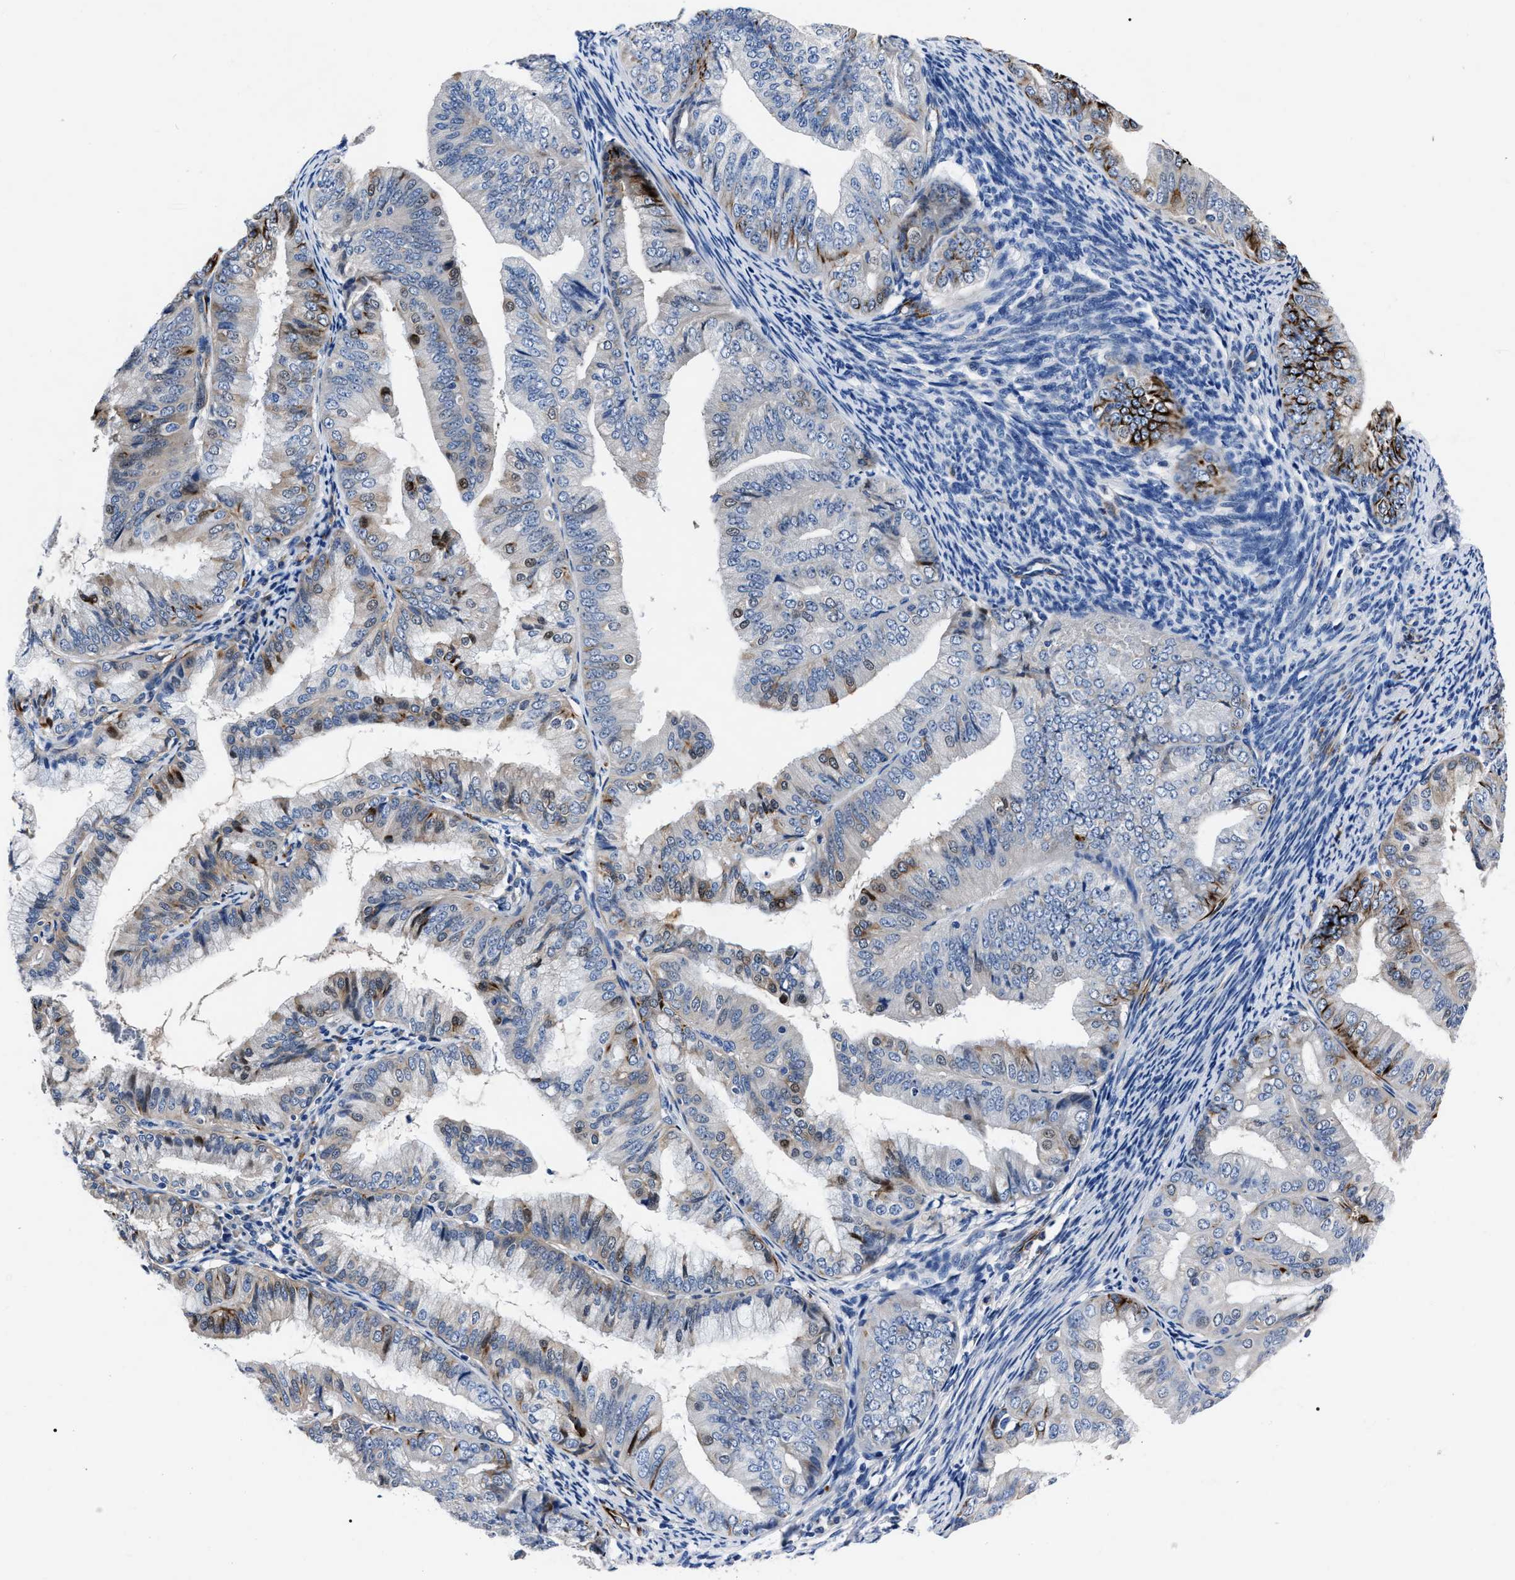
{"staining": {"intensity": "moderate", "quantity": "<25%", "location": "cytoplasmic/membranous"}, "tissue": "endometrial cancer", "cell_type": "Tumor cells", "image_type": "cancer", "snomed": [{"axis": "morphology", "description": "Adenocarcinoma, NOS"}, {"axis": "topography", "description": "Endometrium"}], "caption": "Endometrial adenocarcinoma was stained to show a protein in brown. There is low levels of moderate cytoplasmic/membranous positivity in approximately <25% of tumor cells.", "gene": "OR10G3", "patient": {"sex": "female", "age": 63}}